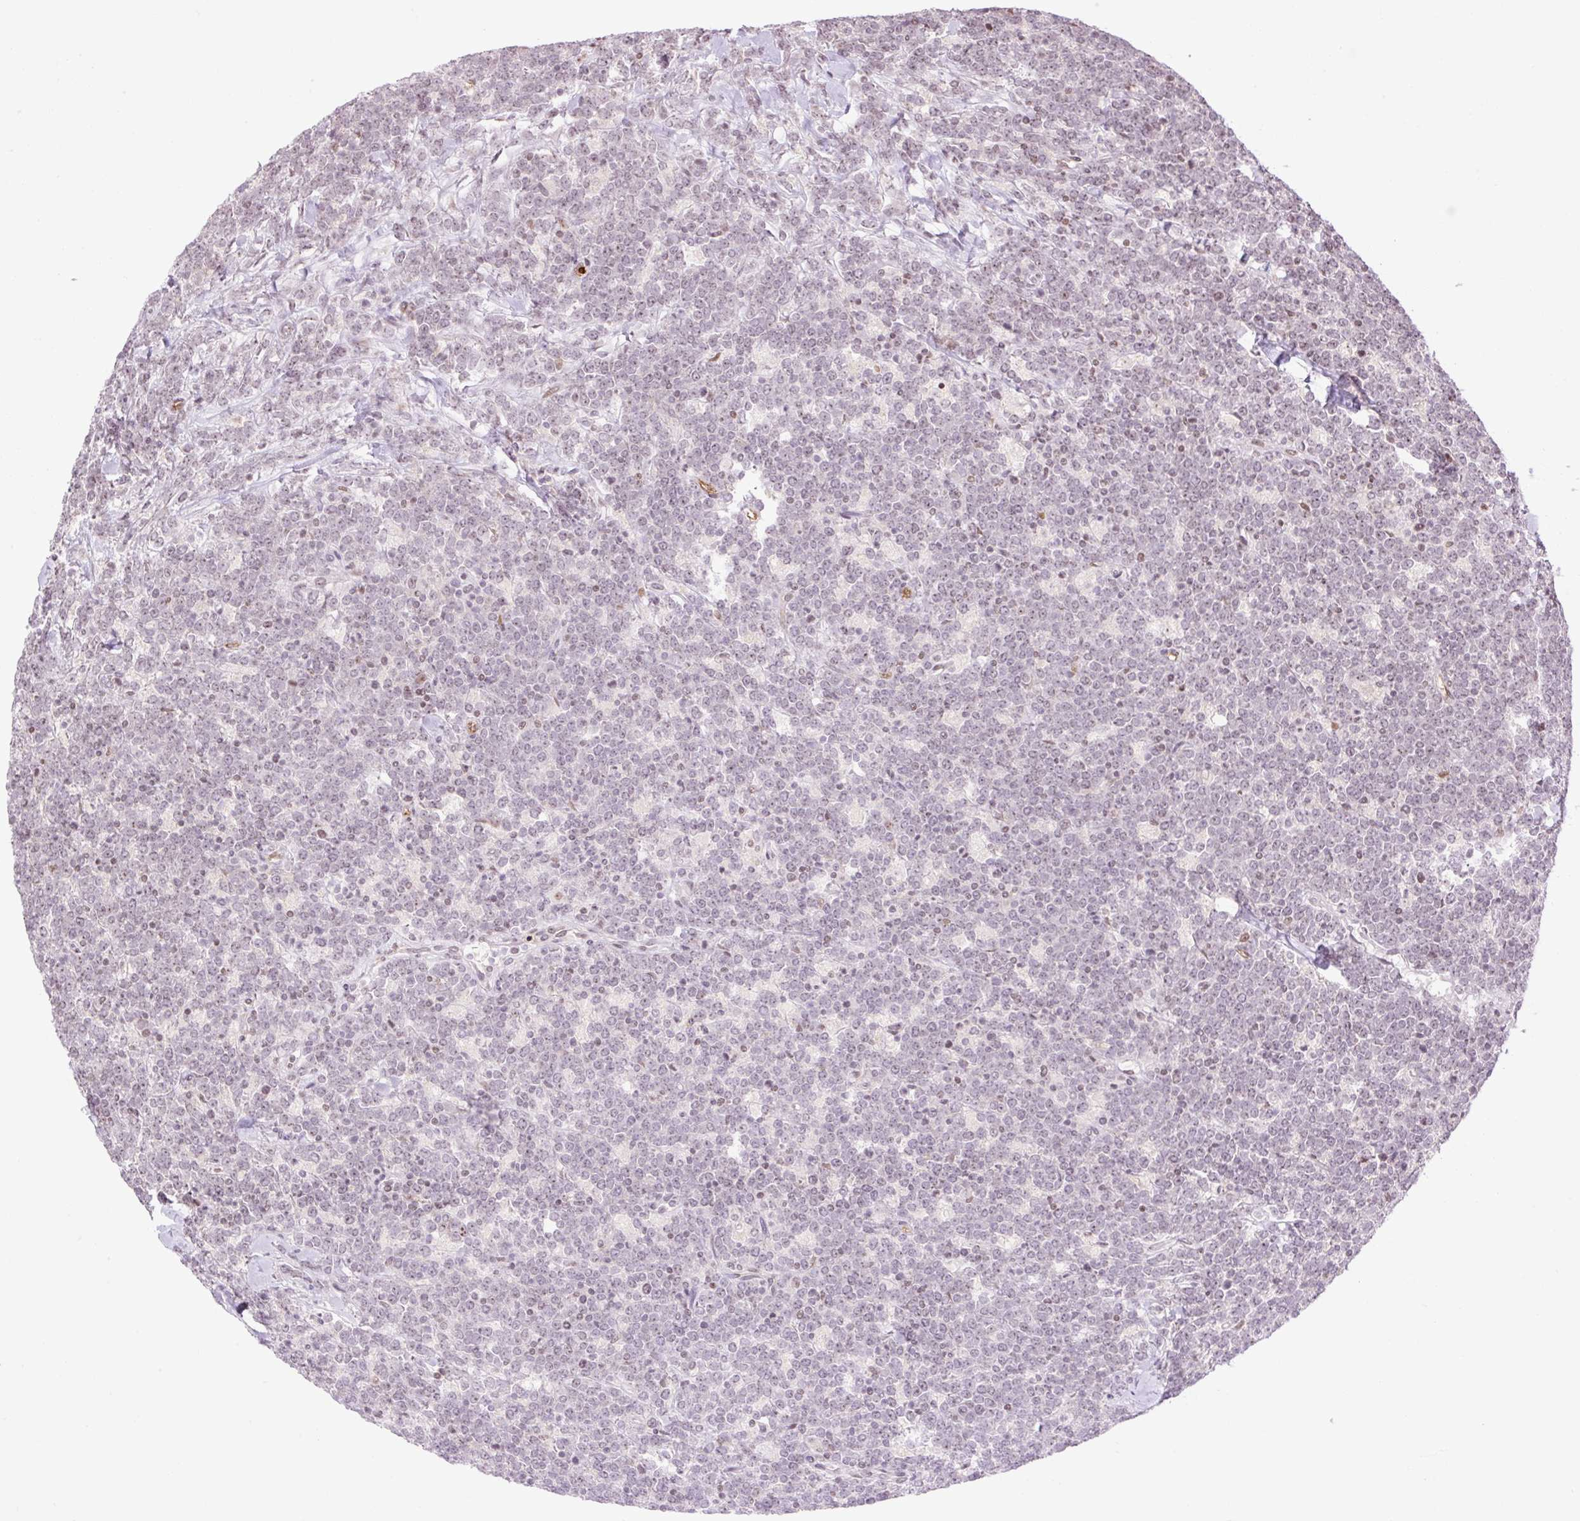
{"staining": {"intensity": "weak", "quantity": "<25%", "location": "nuclear"}, "tissue": "lymphoma", "cell_type": "Tumor cells", "image_type": "cancer", "snomed": [{"axis": "morphology", "description": "Malignant lymphoma, non-Hodgkin's type, High grade"}, {"axis": "topography", "description": "Small intestine"}], "caption": "A photomicrograph of human malignant lymphoma, non-Hodgkin's type (high-grade) is negative for staining in tumor cells.", "gene": "ZNF417", "patient": {"sex": "male", "age": 8}}